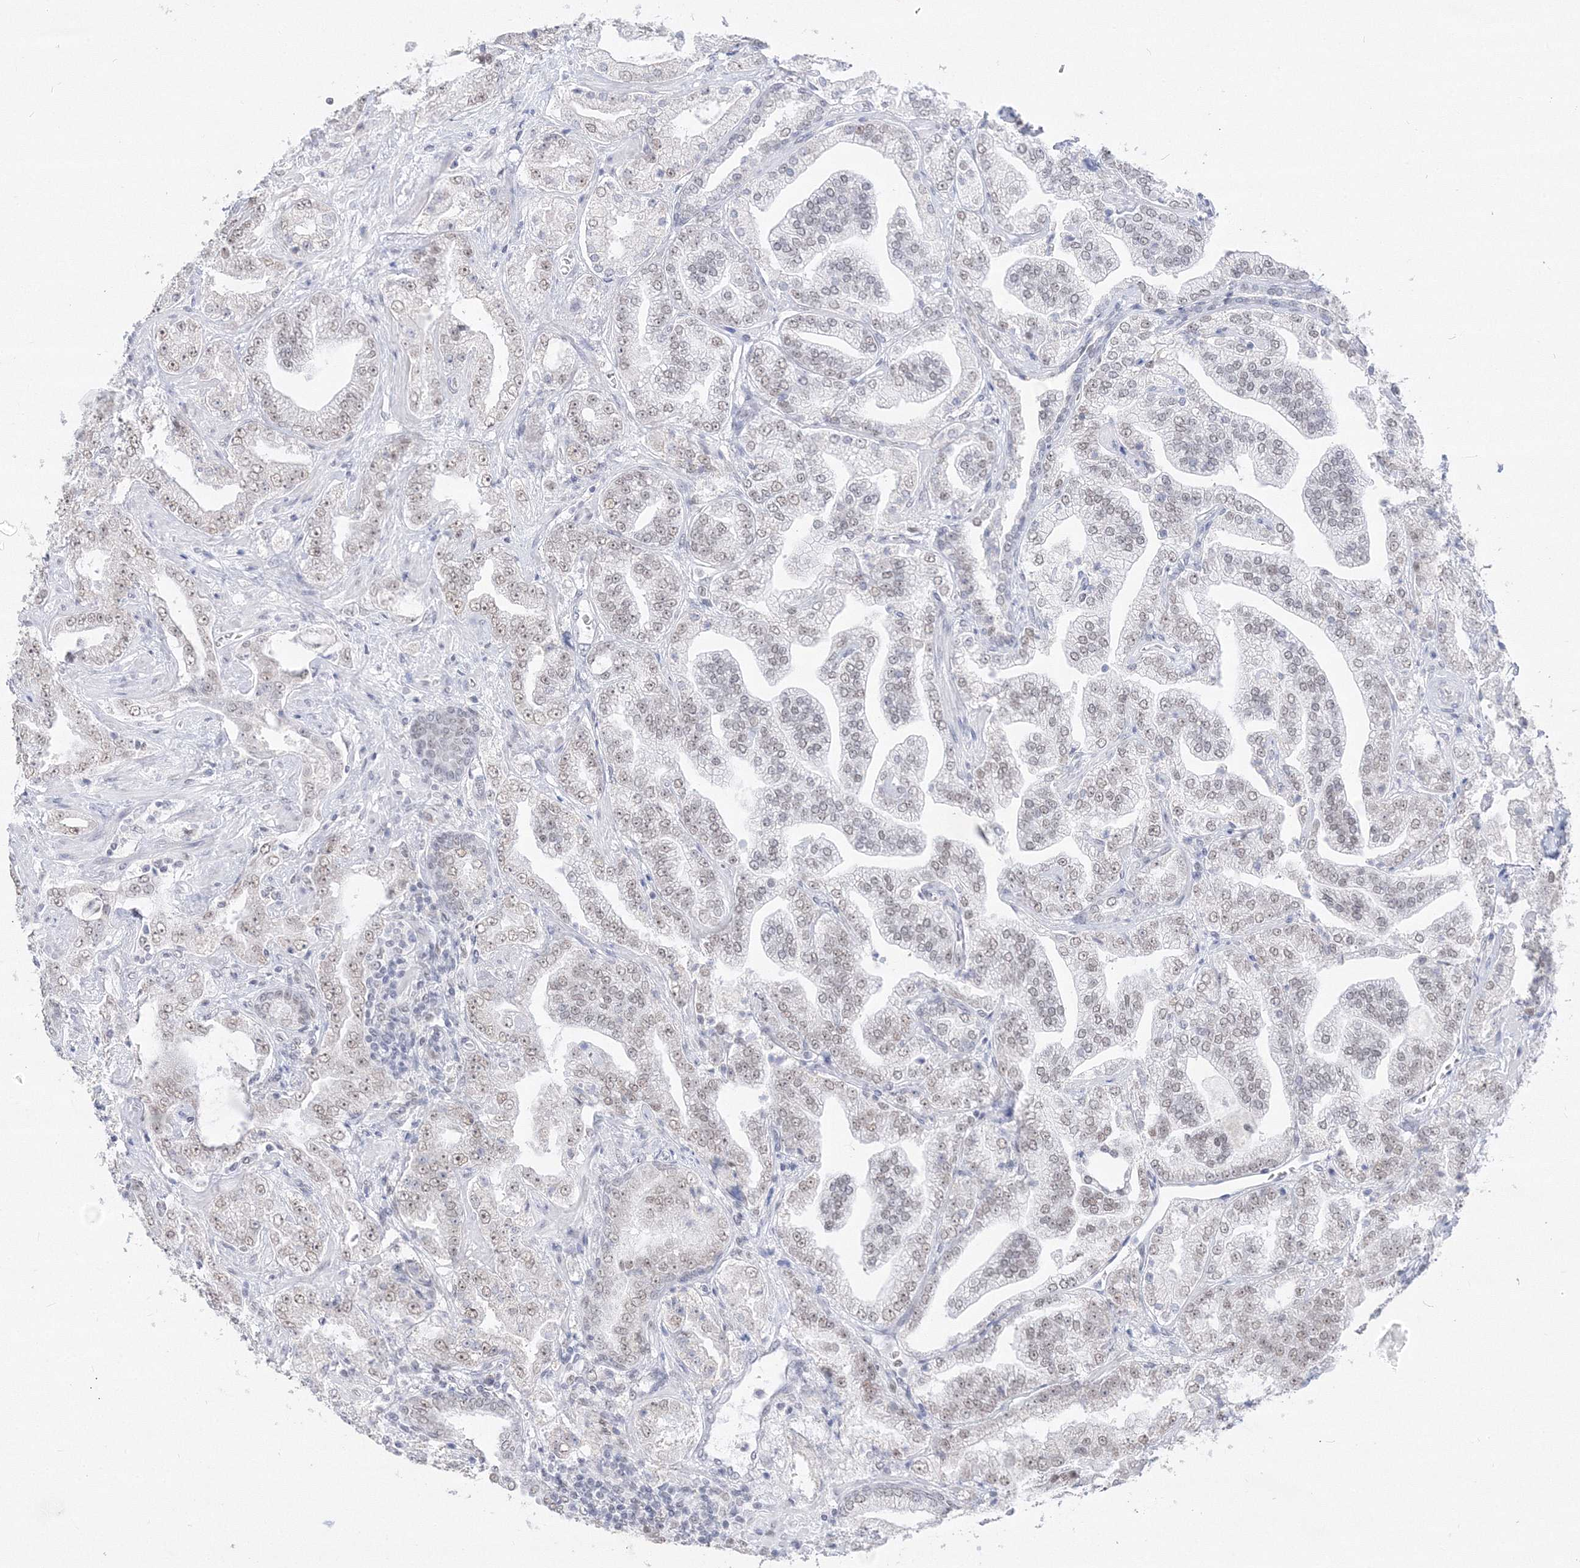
{"staining": {"intensity": "weak", "quantity": "25%-75%", "location": "nuclear"}, "tissue": "prostate cancer", "cell_type": "Tumor cells", "image_type": "cancer", "snomed": [{"axis": "morphology", "description": "Adenocarcinoma, High grade"}, {"axis": "topography", "description": "Prostate"}], "caption": "Immunohistochemistry micrograph of neoplastic tissue: human prostate adenocarcinoma (high-grade) stained using immunohistochemistry reveals low levels of weak protein expression localized specifically in the nuclear of tumor cells, appearing as a nuclear brown color.", "gene": "PPP4R2", "patient": {"sex": "male", "age": 64}}